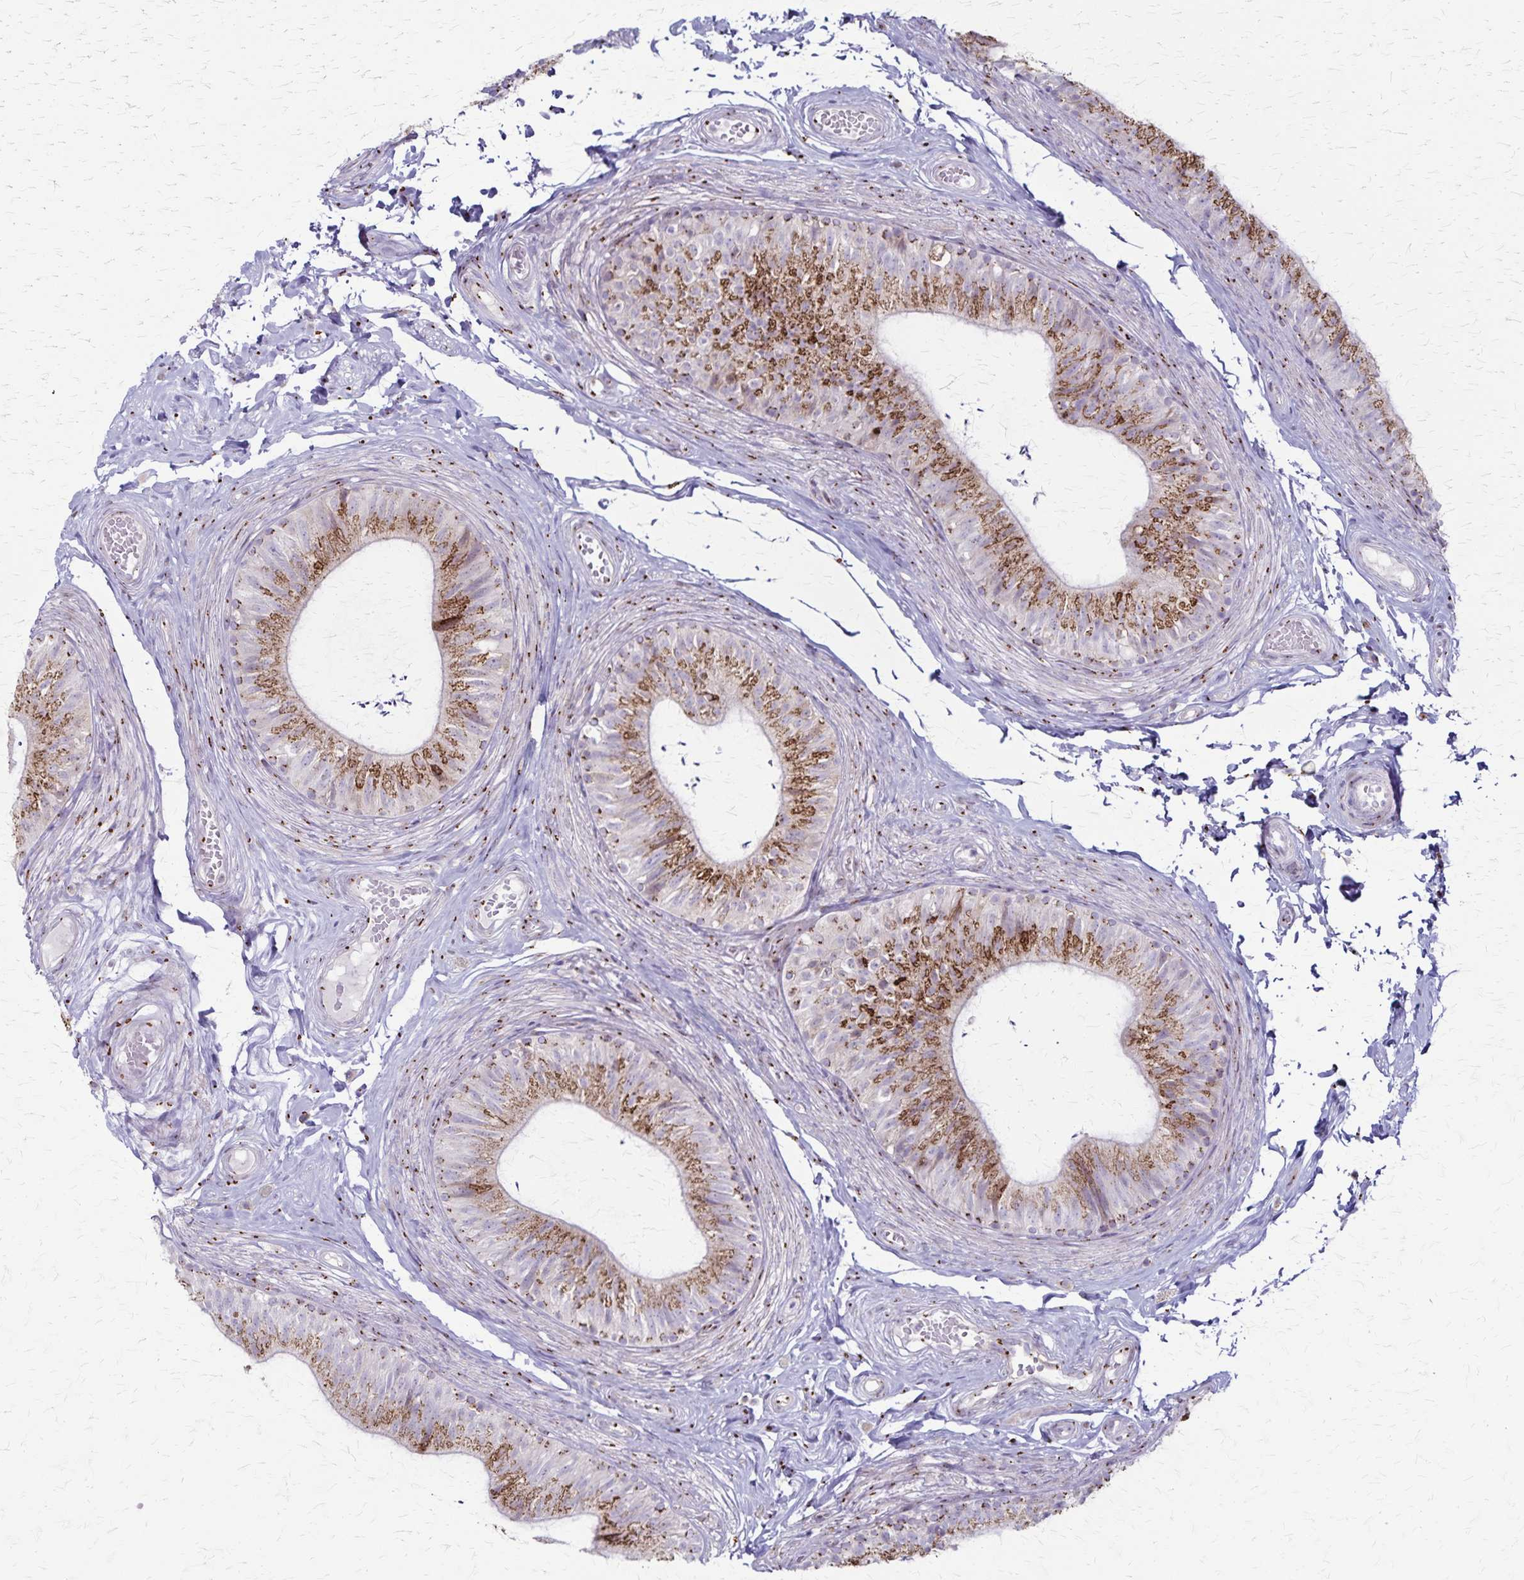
{"staining": {"intensity": "moderate", "quantity": ">75%", "location": "cytoplasmic/membranous"}, "tissue": "epididymis", "cell_type": "Glandular cells", "image_type": "normal", "snomed": [{"axis": "morphology", "description": "Normal tissue, NOS"}, {"axis": "topography", "description": "Epididymis, spermatic cord, NOS"}, {"axis": "topography", "description": "Epididymis"}, {"axis": "topography", "description": "Peripheral nerve tissue"}], "caption": "High-magnification brightfield microscopy of benign epididymis stained with DAB (brown) and counterstained with hematoxylin (blue). glandular cells exhibit moderate cytoplasmic/membranous staining is seen in about>75% of cells. (DAB (3,3'-diaminobenzidine) IHC with brightfield microscopy, high magnification).", "gene": "MCFD2", "patient": {"sex": "male", "age": 29}}